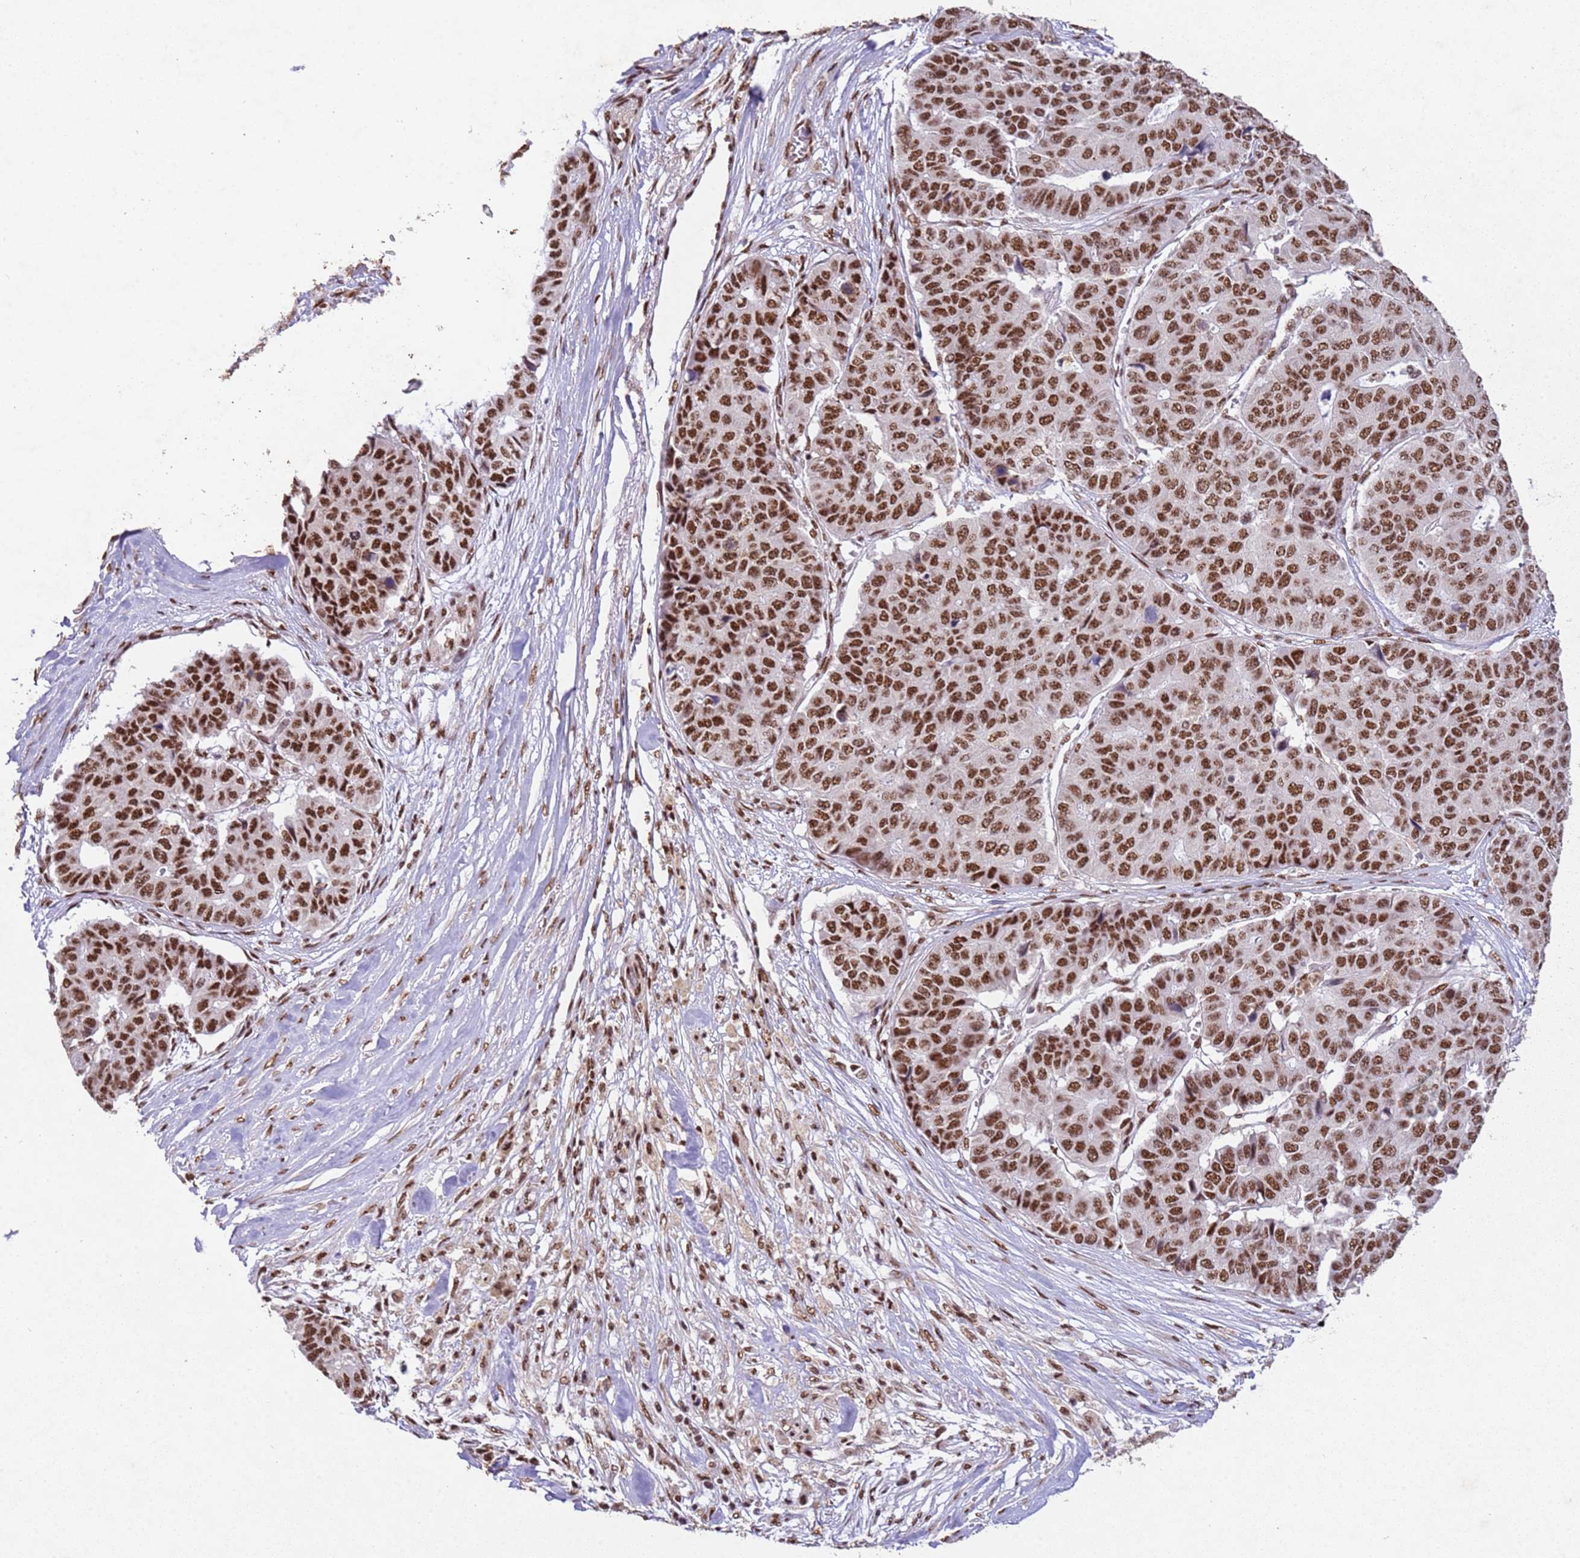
{"staining": {"intensity": "strong", "quantity": ">75%", "location": "nuclear"}, "tissue": "pancreatic cancer", "cell_type": "Tumor cells", "image_type": "cancer", "snomed": [{"axis": "morphology", "description": "Adenocarcinoma, NOS"}, {"axis": "topography", "description": "Pancreas"}], "caption": "A brown stain highlights strong nuclear positivity of a protein in pancreatic adenocarcinoma tumor cells.", "gene": "ESF1", "patient": {"sex": "male", "age": 50}}